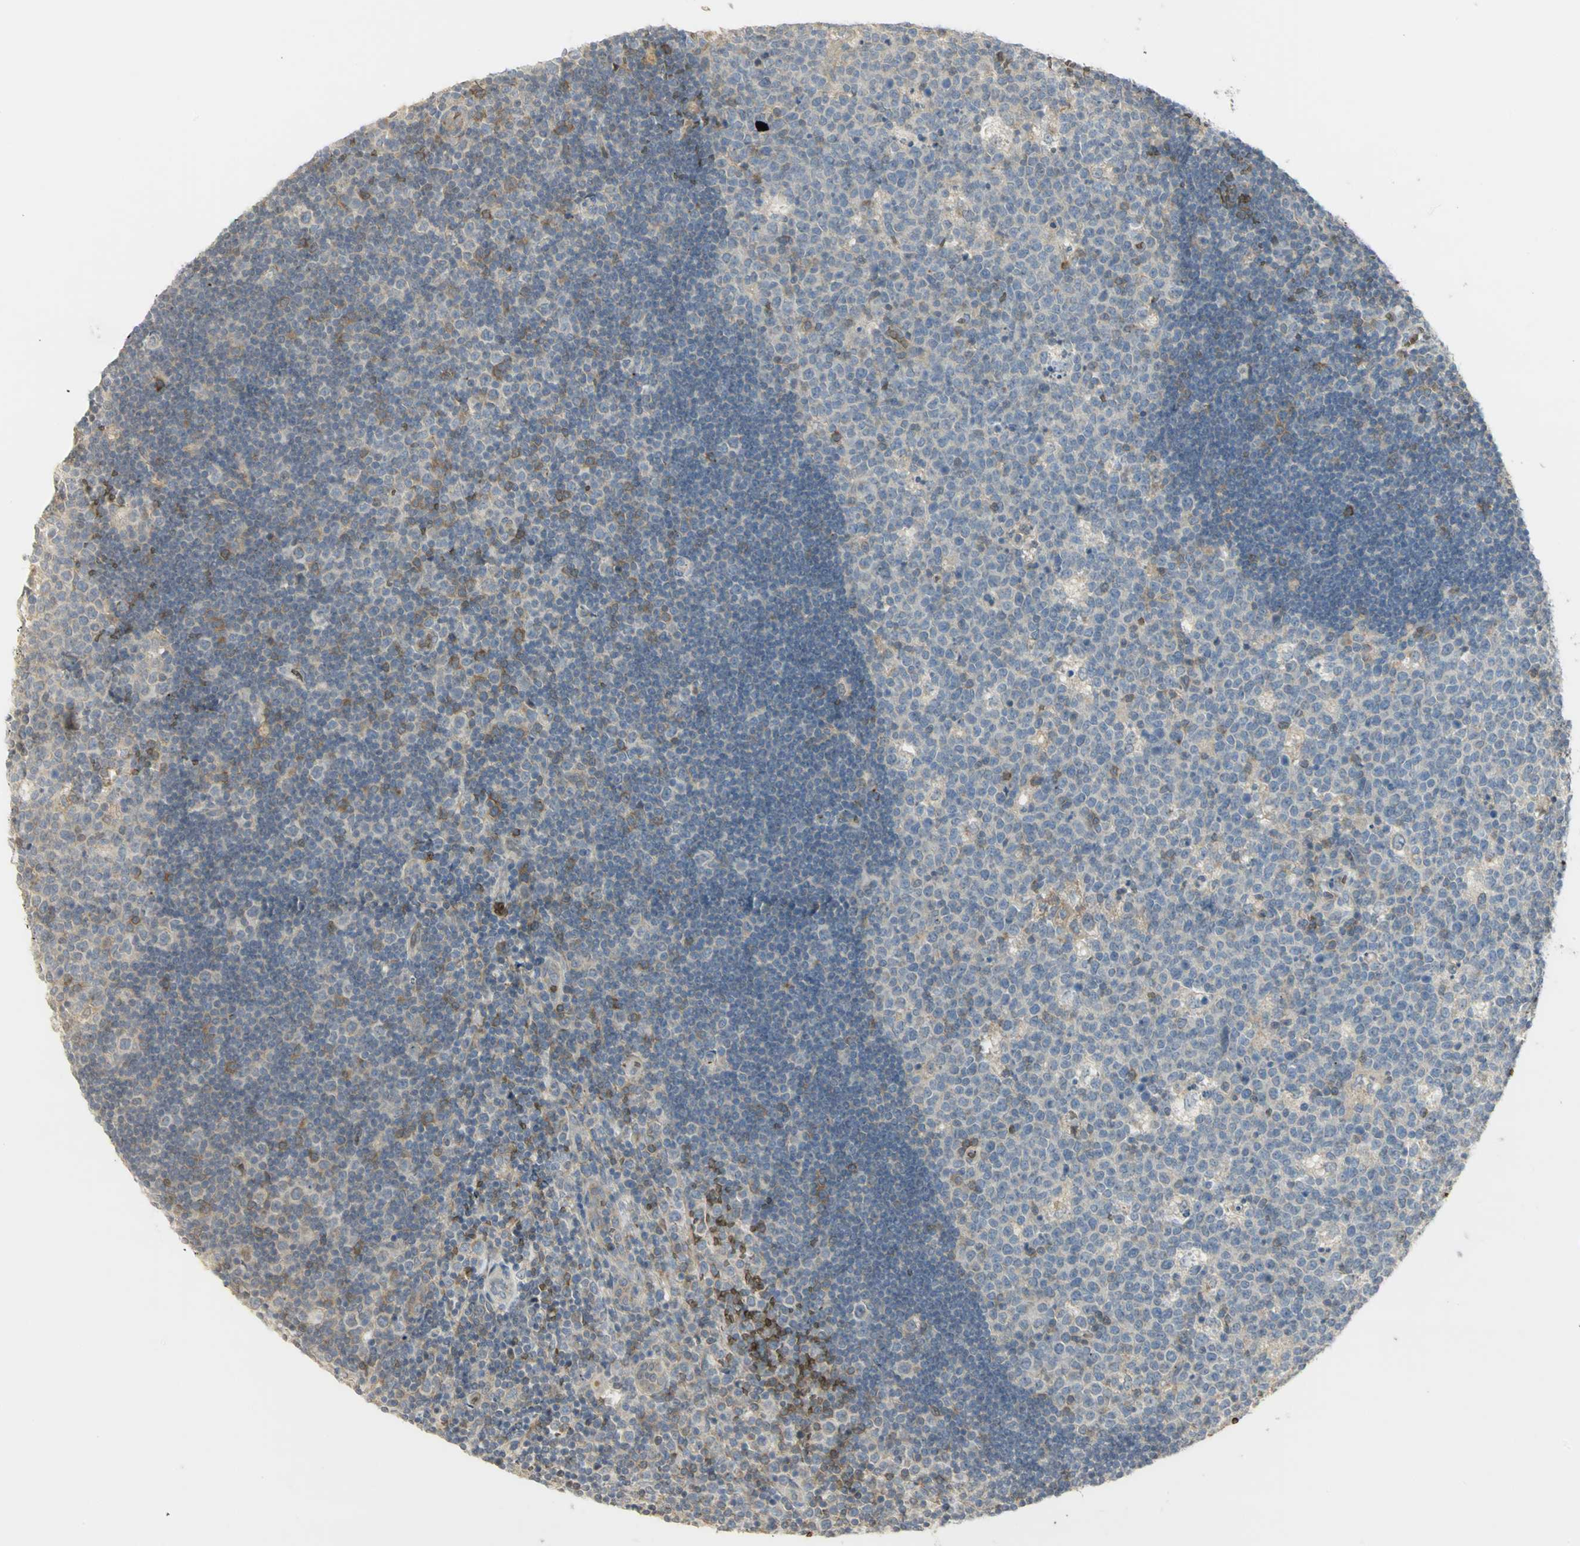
{"staining": {"intensity": "moderate", "quantity": "<25%", "location": "nuclear"}, "tissue": "lymph node", "cell_type": "Germinal center cells", "image_type": "normal", "snomed": [{"axis": "morphology", "description": "Normal tissue, NOS"}, {"axis": "topography", "description": "Lymph node"}, {"axis": "topography", "description": "Salivary gland"}], "caption": "Immunohistochemical staining of normal lymph node displays low levels of moderate nuclear positivity in approximately <25% of germinal center cells.", "gene": "ANK1", "patient": {"sex": "male", "age": 8}}